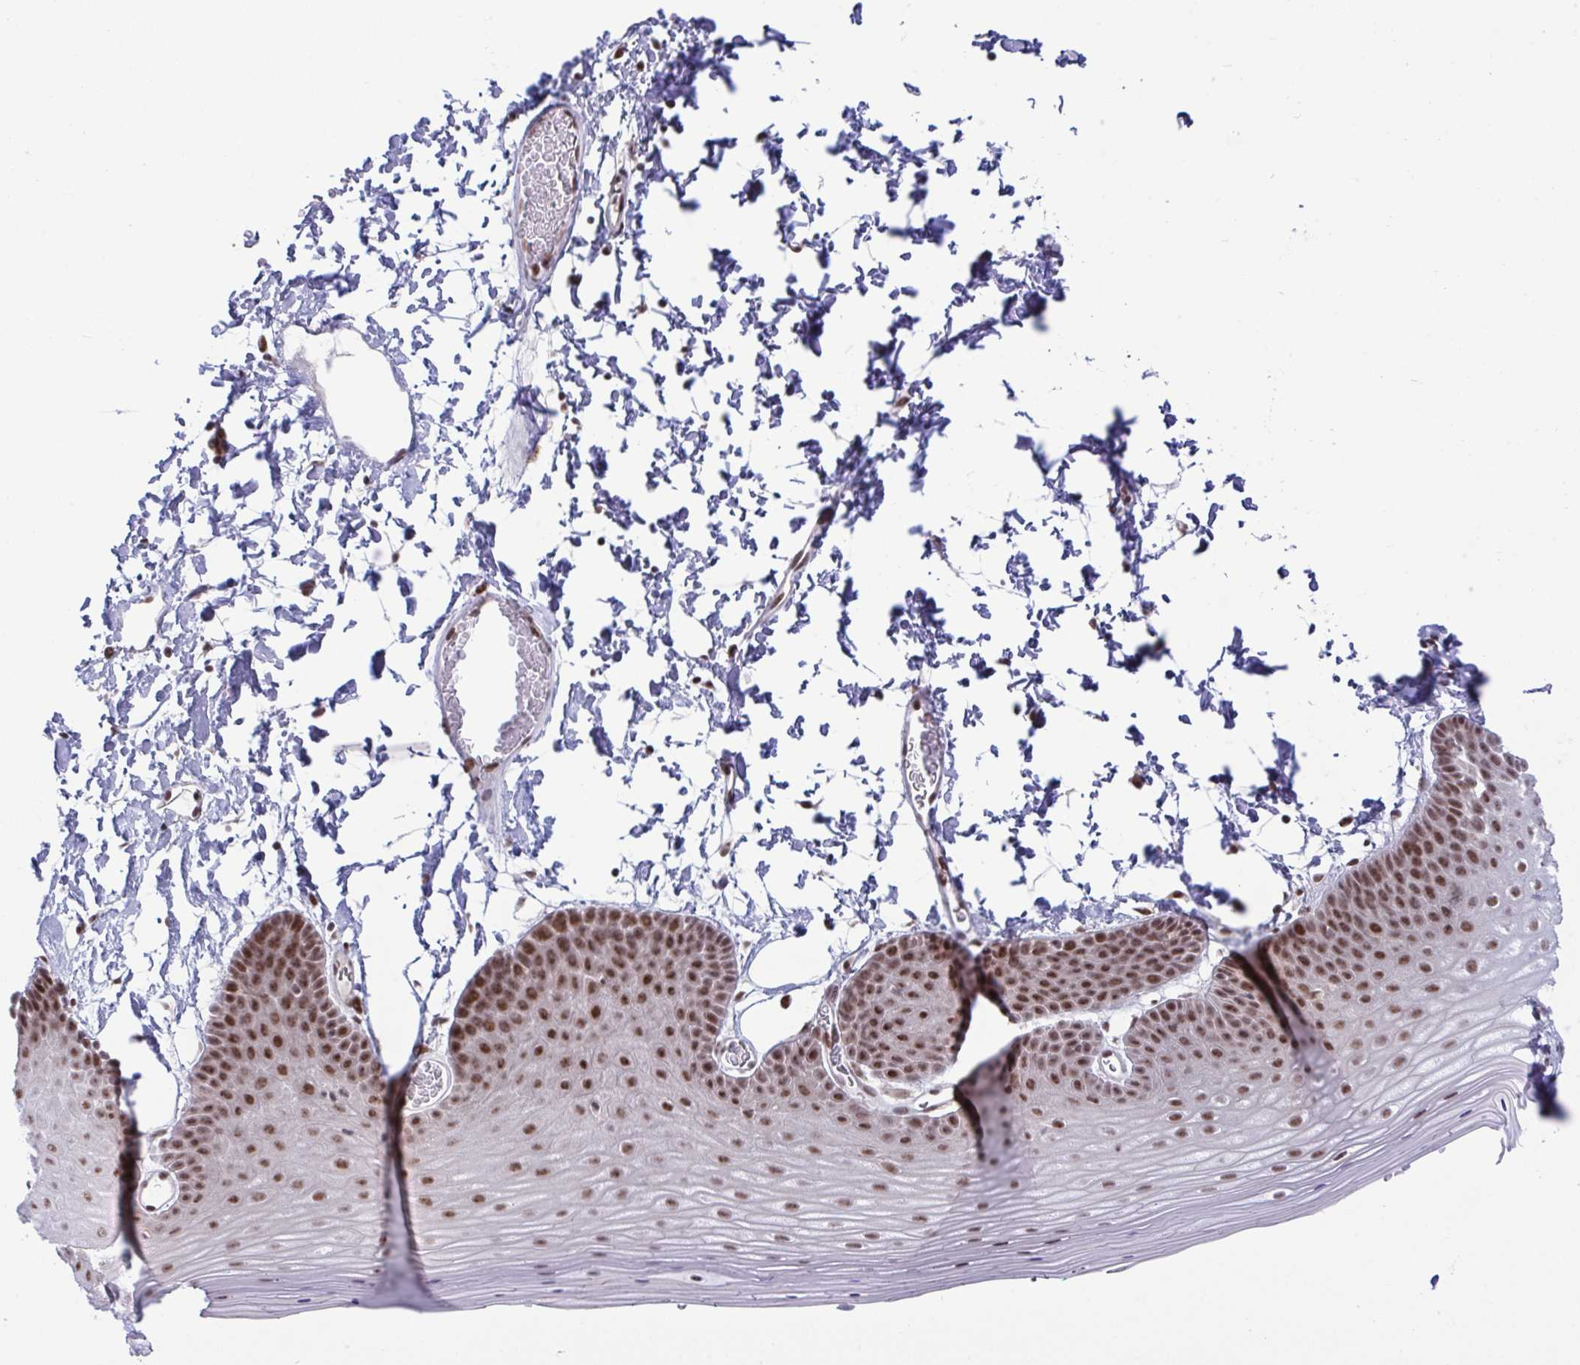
{"staining": {"intensity": "strong", "quantity": ">75%", "location": "nuclear"}, "tissue": "skin", "cell_type": "Epidermal cells", "image_type": "normal", "snomed": [{"axis": "morphology", "description": "Normal tissue, NOS"}, {"axis": "topography", "description": "Anal"}], "caption": "Immunohistochemistry (IHC) of unremarkable human skin reveals high levels of strong nuclear expression in about >75% of epidermal cells.", "gene": "WBP11", "patient": {"sex": "male", "age": 53}}